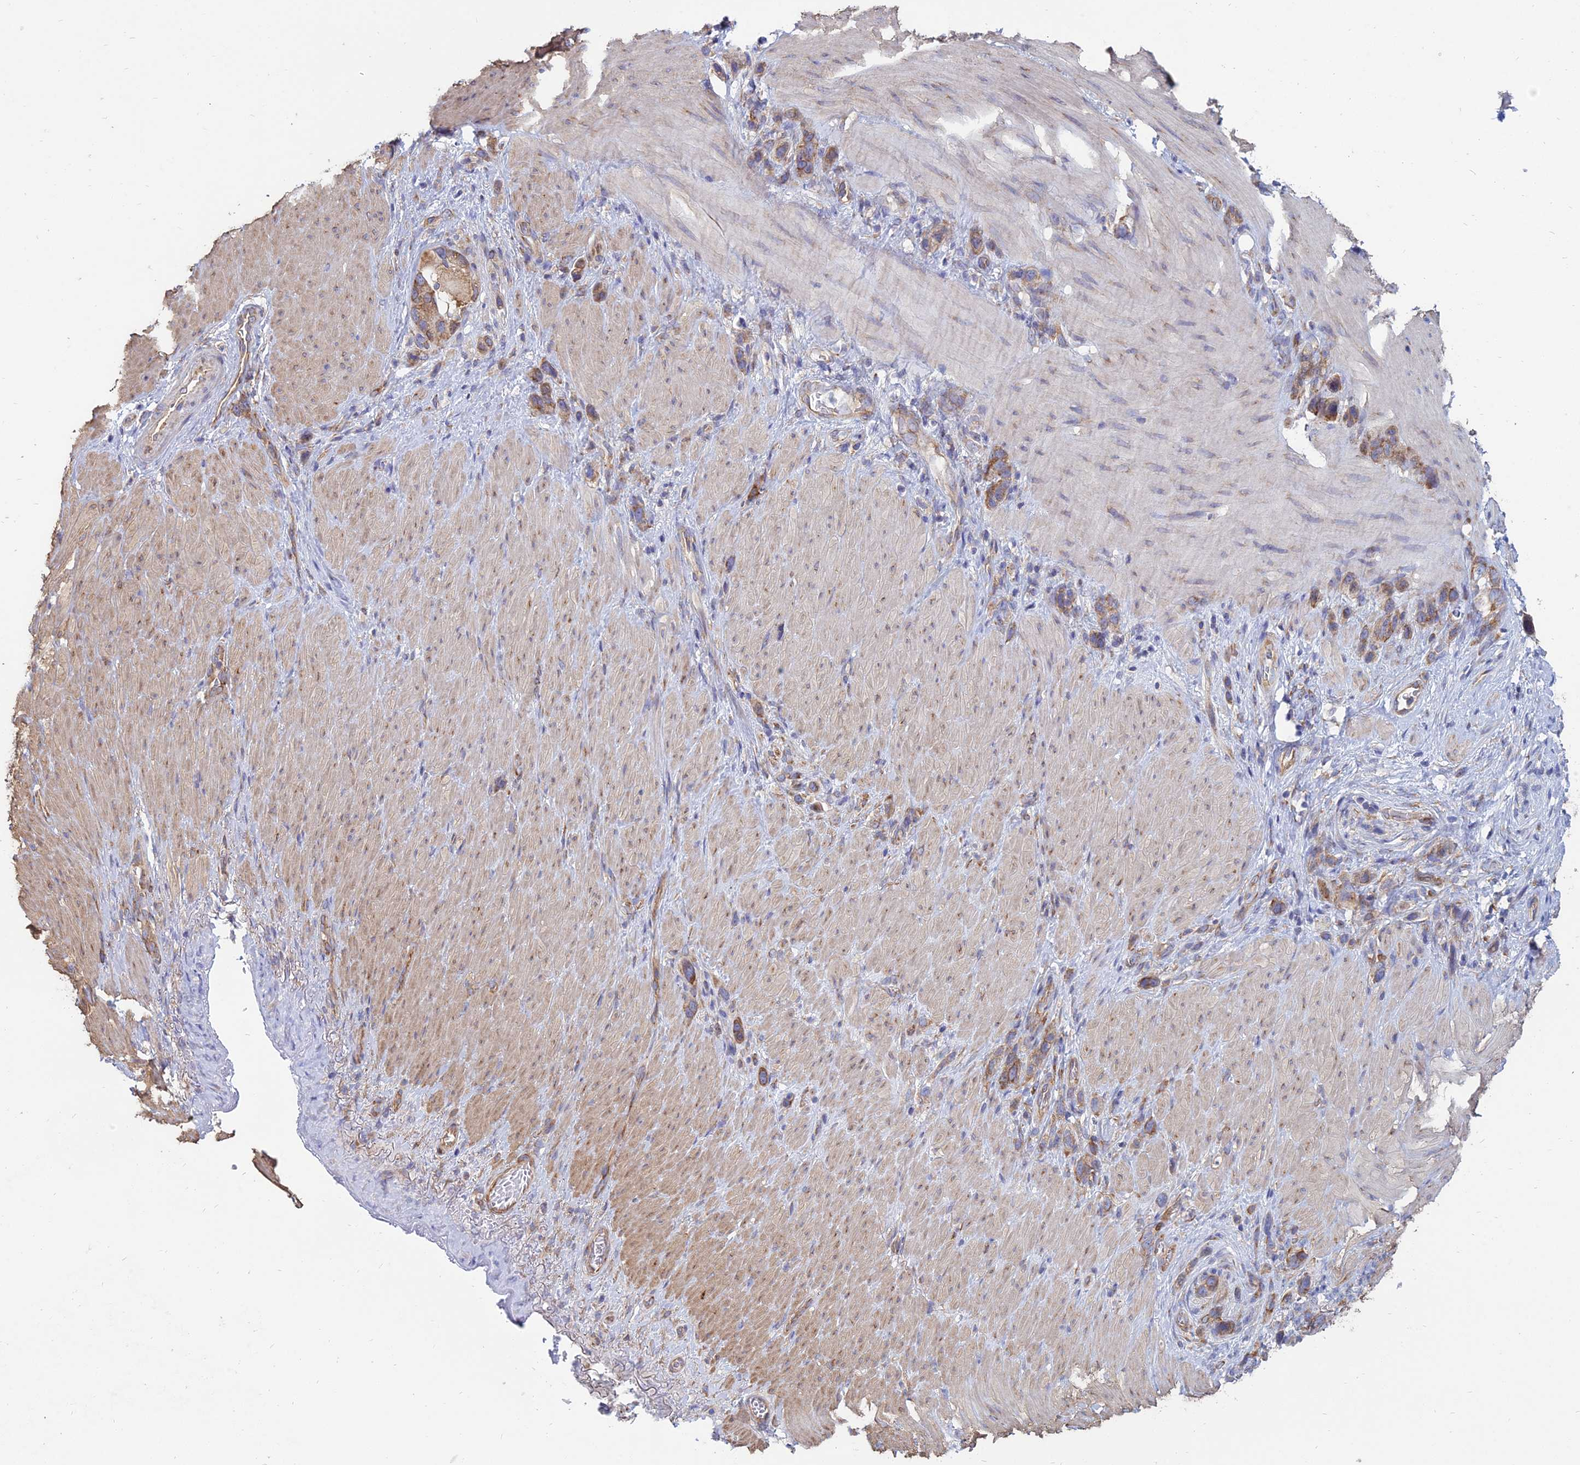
{"staining": {"intensity": "moderate", "quantity": ">75%", "location": "cytoplasmic/membranous"}, "tissue": "stomach cancer", "cell_type": "Tumor cells", "image_type": "cancer", "snomed": [{"axis": "morphology", "description": "Adenocarcinoma, NOS"}, {"axis": "topography", "description": "Stomach"}], "caption": "Immunohistochemistry of human stomach cancer demonstrates medium levels of moderate cytoplasmic/membranous staining in about >75% of tumor cells.", "gene": "TXLNA", "patient": {"sex": "female", "age": 65}}